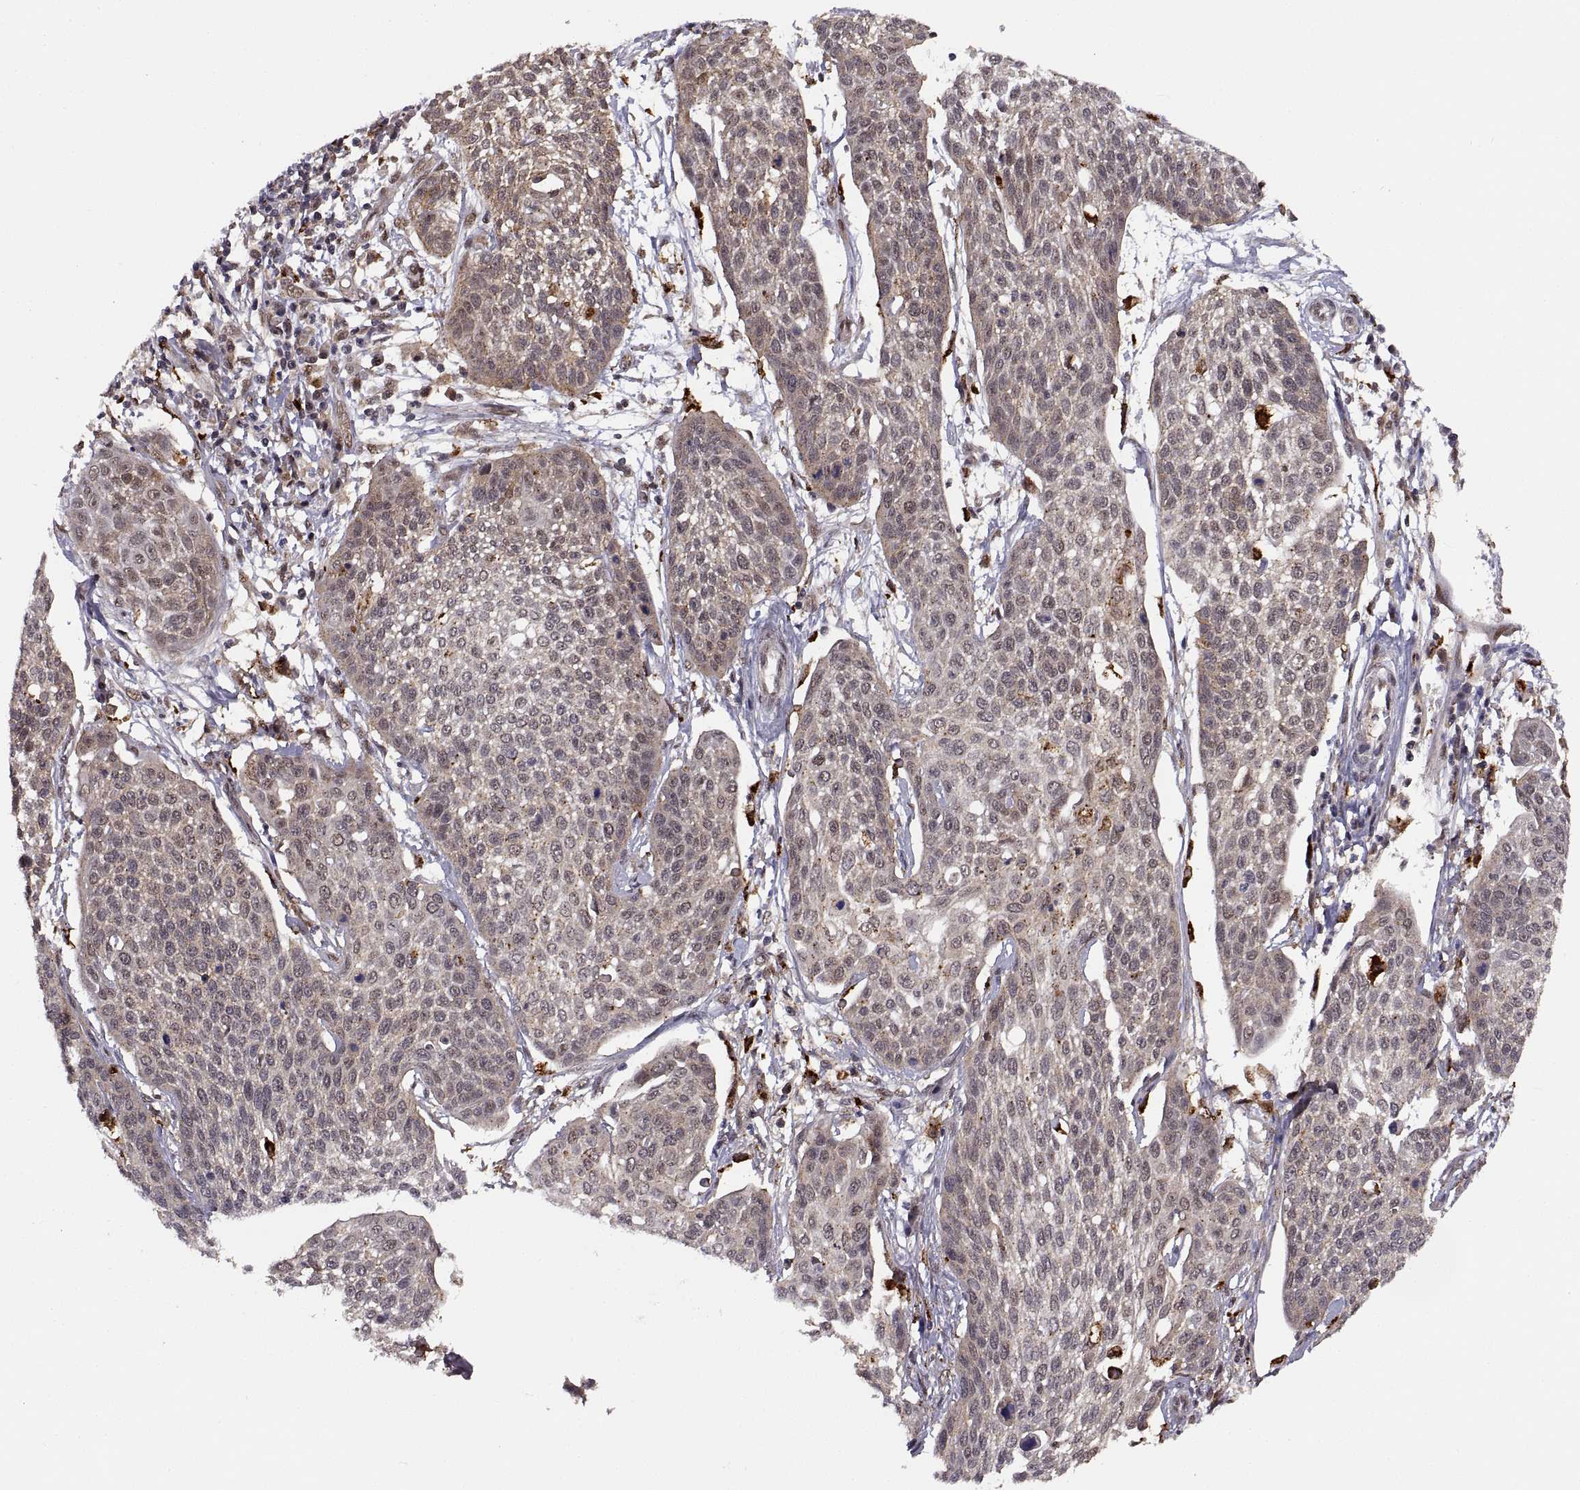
{"staining": {"intensity": "weak", "quantity": "<25%", "location": "cytoplasmic/membranous"}, "tissue": "cervical cancer", "cell_type": "Tumor cells", "image_type": "cancer", "snomed": [{"axis": "morphology", "description": "Squamous cell carcinoma, NOS"}, {"axis": "topography", "description": "Cervix"}], "caption": "Immunohistochemical staining of human squamous cell carcinoma (cervical) reveals no significant positivity in tumor cells.", "gene": "PSMC2", "patient": {"sex": "female", "age": 34}}